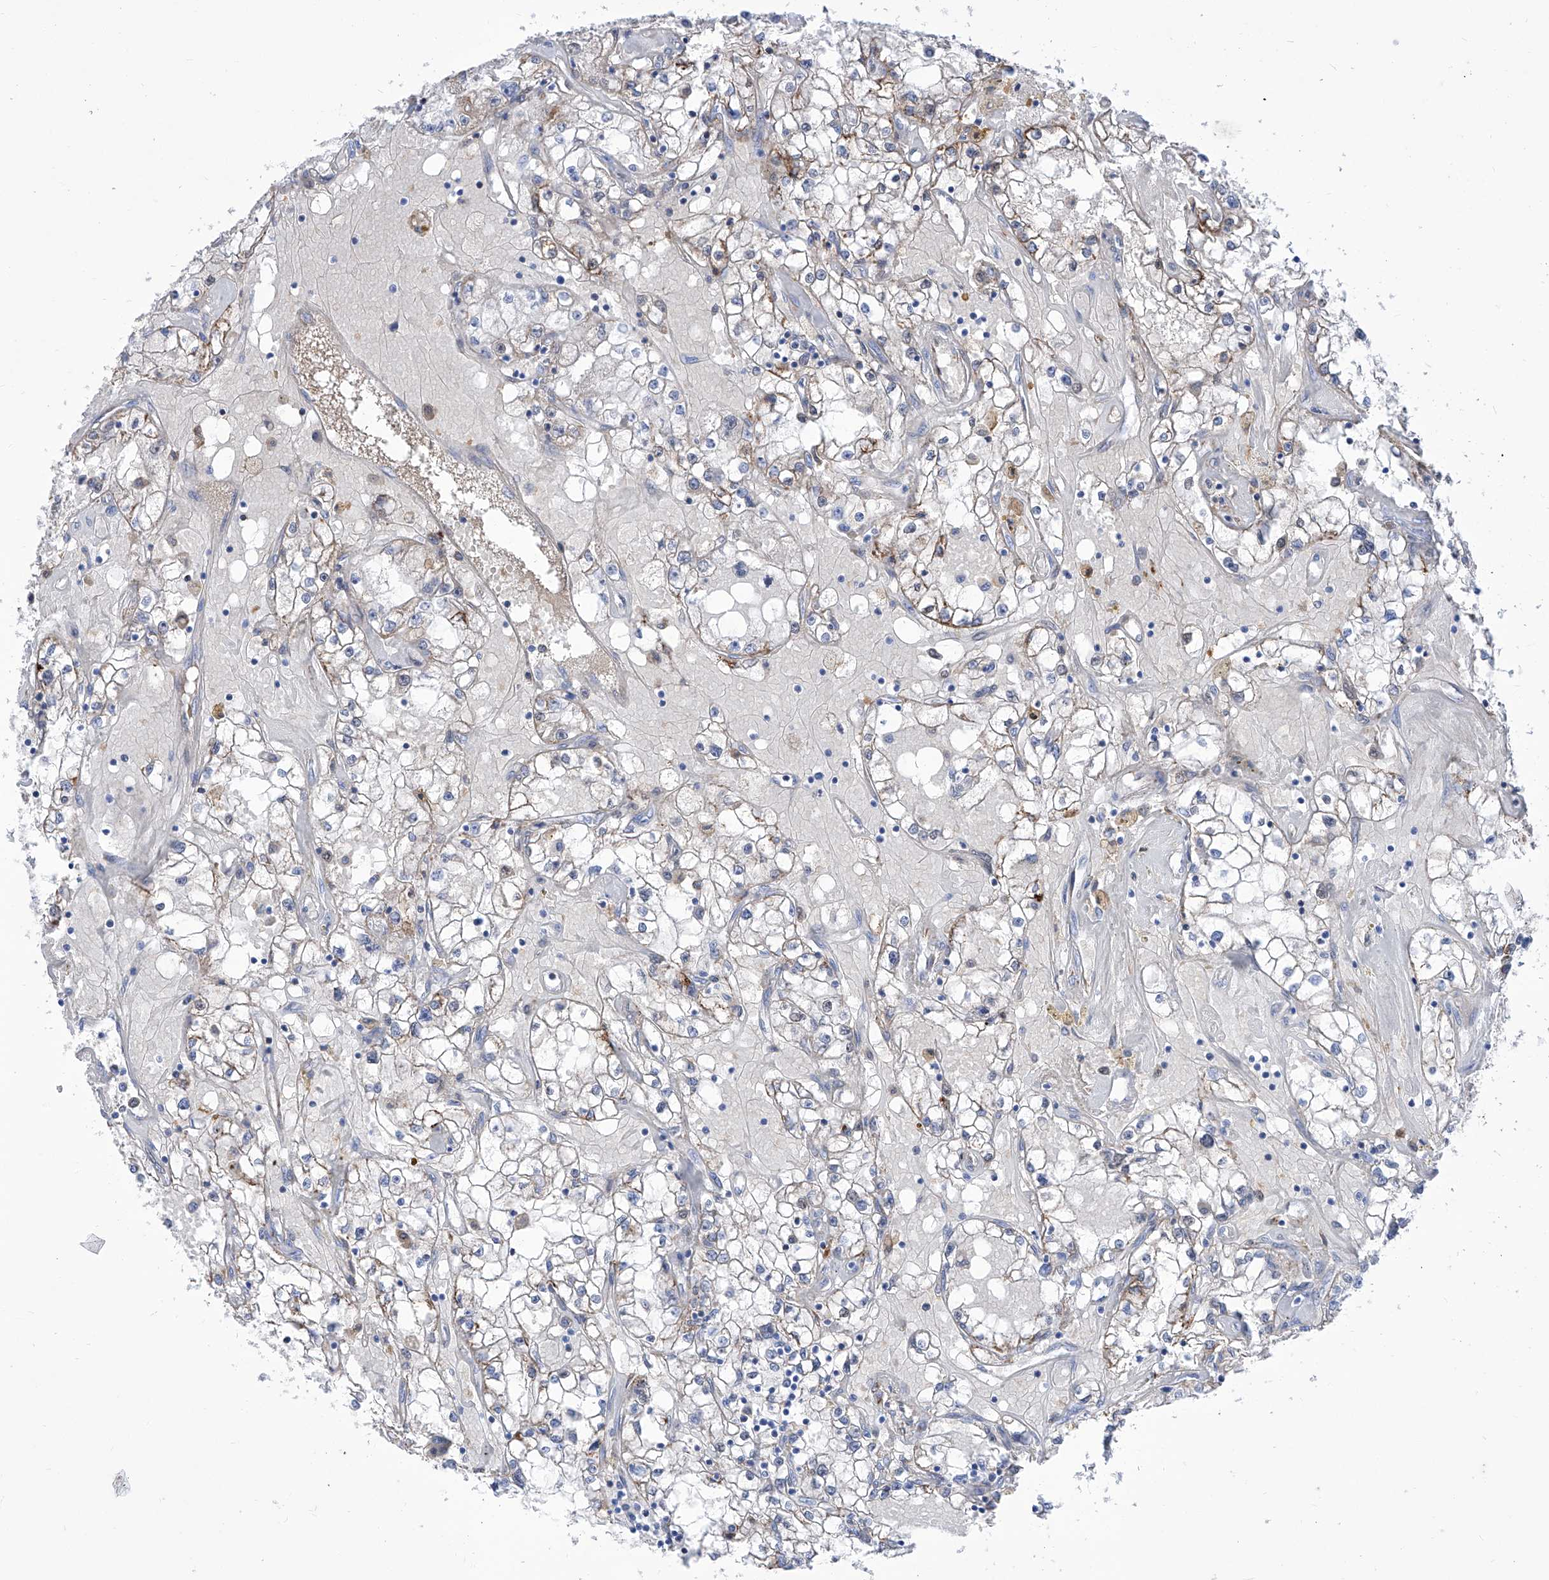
{"staining": {"intensity": "negative", "quantity": "none", "location": "none"}, "tissue": "renal cancer", "cell_type": "Tumor cells", "image_type": "cancer", "snomed": [{"axis": "morphology", "description": "Adenocarcinoma, NOS"}, {"axis": "topography", "description": "Kidney"}], "caption": "The micrograph shows no significant staining in tumor cells of renal cancer. (Stains: DAB (3,3'-diaminobenzidine) immunohistochemistry (IHC) with hematoxylin counter stain, Microscopy: brightfield microscopy at high magnification).", "gene": "SRBD1", "patient": {"sex": "male", "age": 56}}